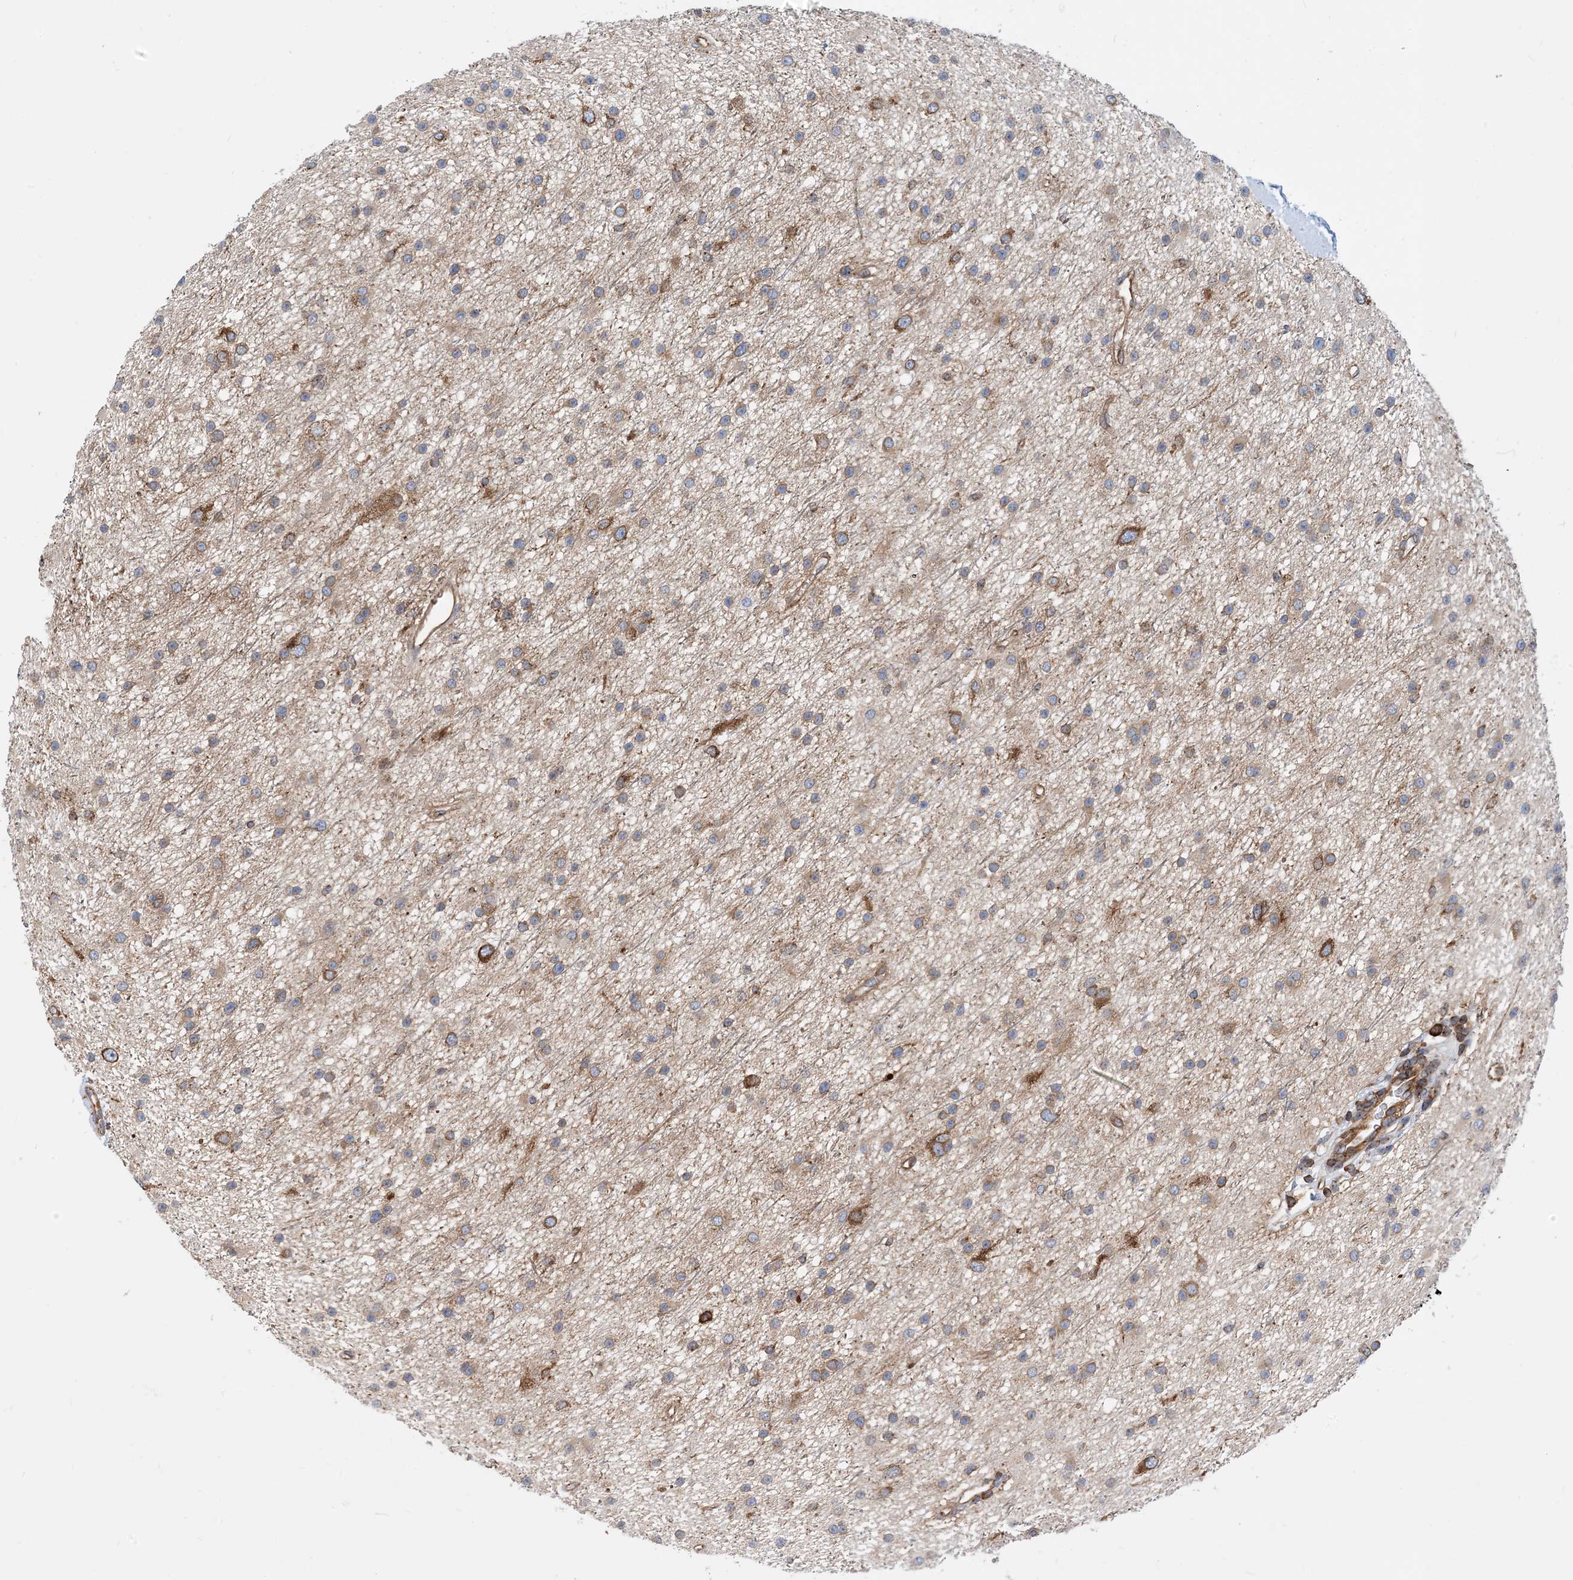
{"staining": {"intensity": "moderate", "quantity": "<25%", "location": "cytoplasmic/membranous"}, "tissue": "glioma", "cell_type": "Tumor cells", "image_type": "cancer", "snomed": [{"axis": "morphology", "description": "Glioma, malignant, Low grade"}, {"axis": "topography", "description": "Cerebral cortex"}], "caption": "Immunohistochemical staining of malignant low-grade glioma displays moderate cytoplasmic/membranous protein staining in approximately <25% of tumor cells.", "gene": "DYNC1LI1", "patient": {"sex": "female", "age": 39}}